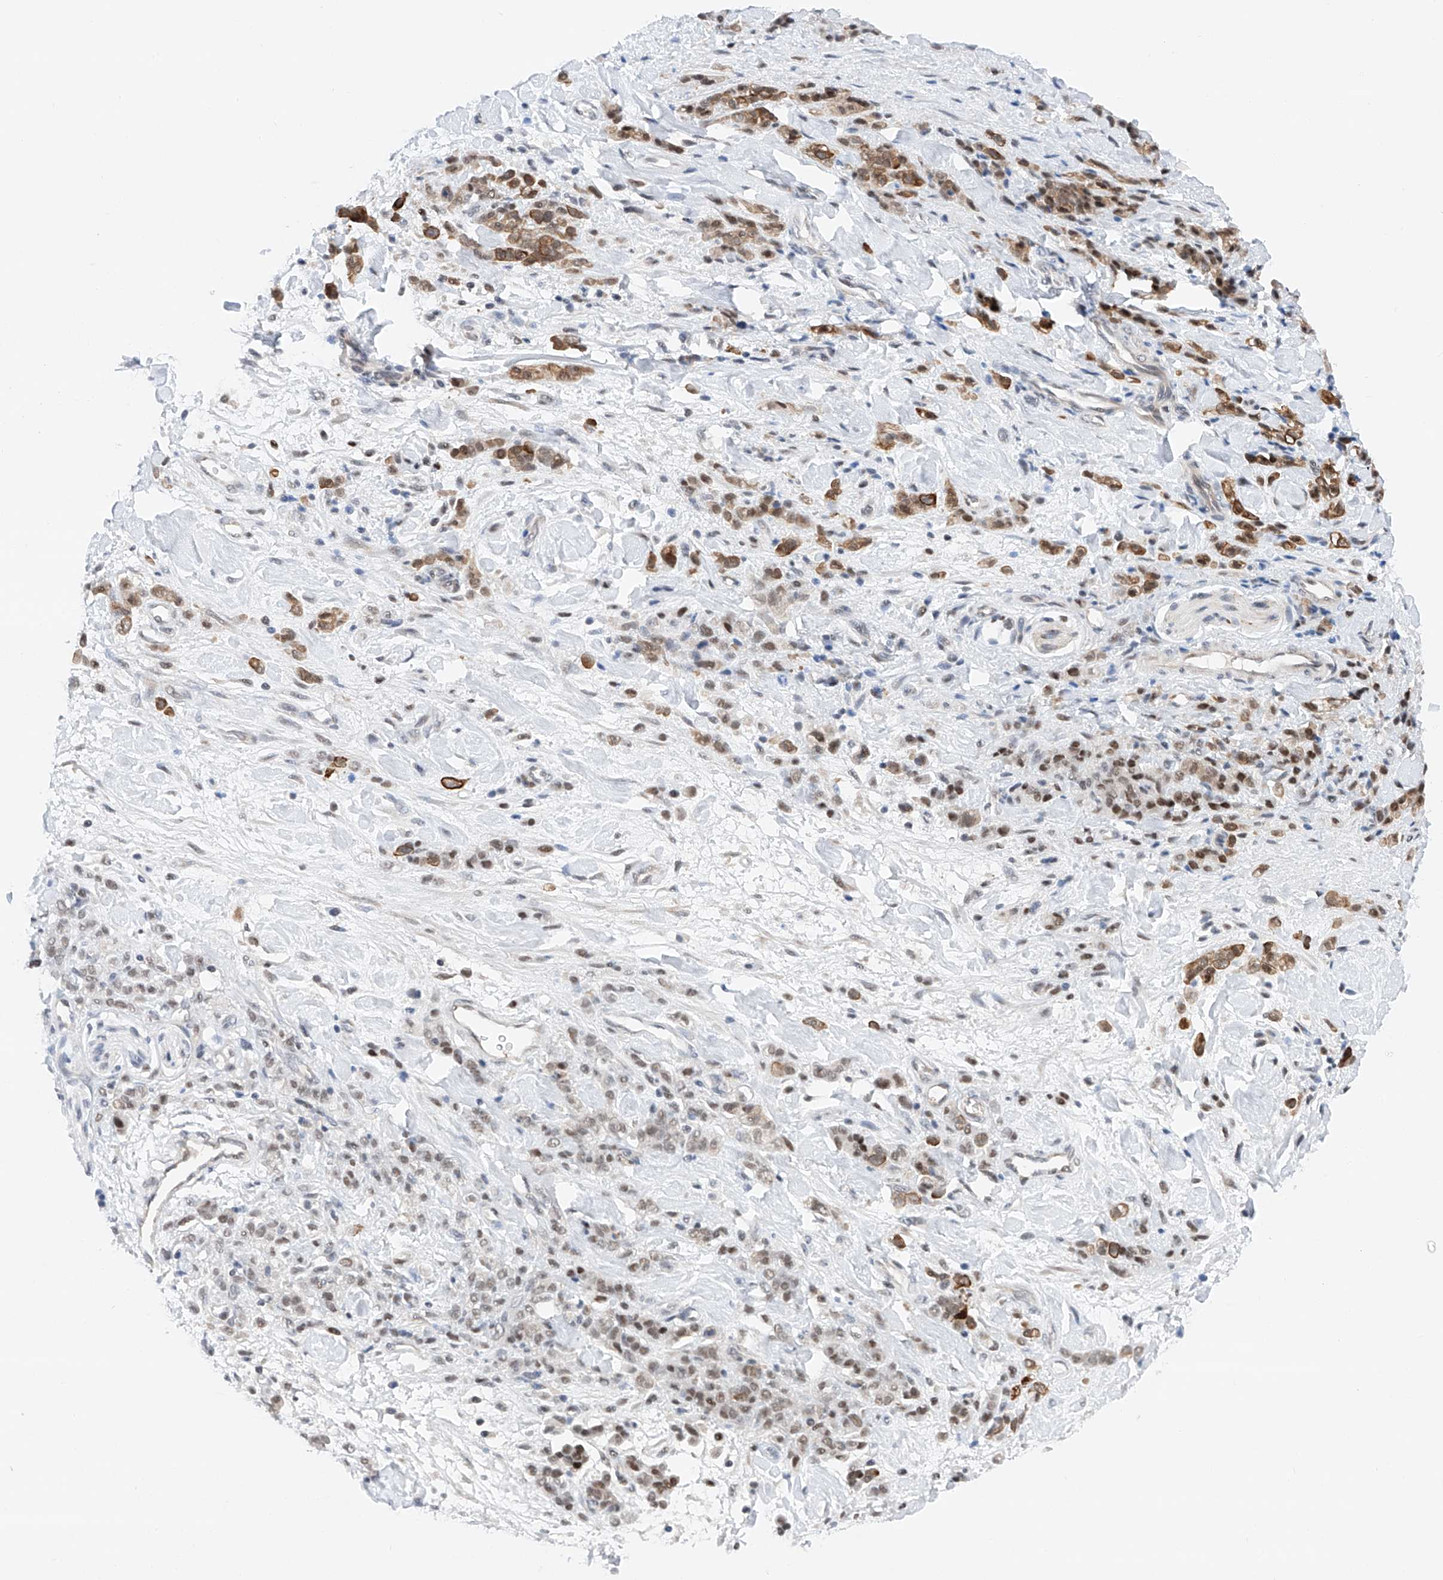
{"staining": {"intensity": "moderate", "quantity": "25%-75%", "location": "cytoplasmic/membranous,nuclear"}, "tissue": "stomach cancer", "cell_type": "Tumor cells", "image_type": "cancer", "snomed": [{"axis": "morphology", "description": "Normal tissue, NOS"}, {"axis": "morphology", "description": "Adenocarcinoma, NOS"}, {"axis": "topography", "description": "Stomach"}], "caption": "Stomach cancer (adenocarcinoma) stained for a protein (brown) displays moderate cytoplasmic/membranous and nuclear positive positivity in about 25%-75% of tumor cells.", "gene": "SNRNP200", "patient": {"sex": "male", "age": 82}}